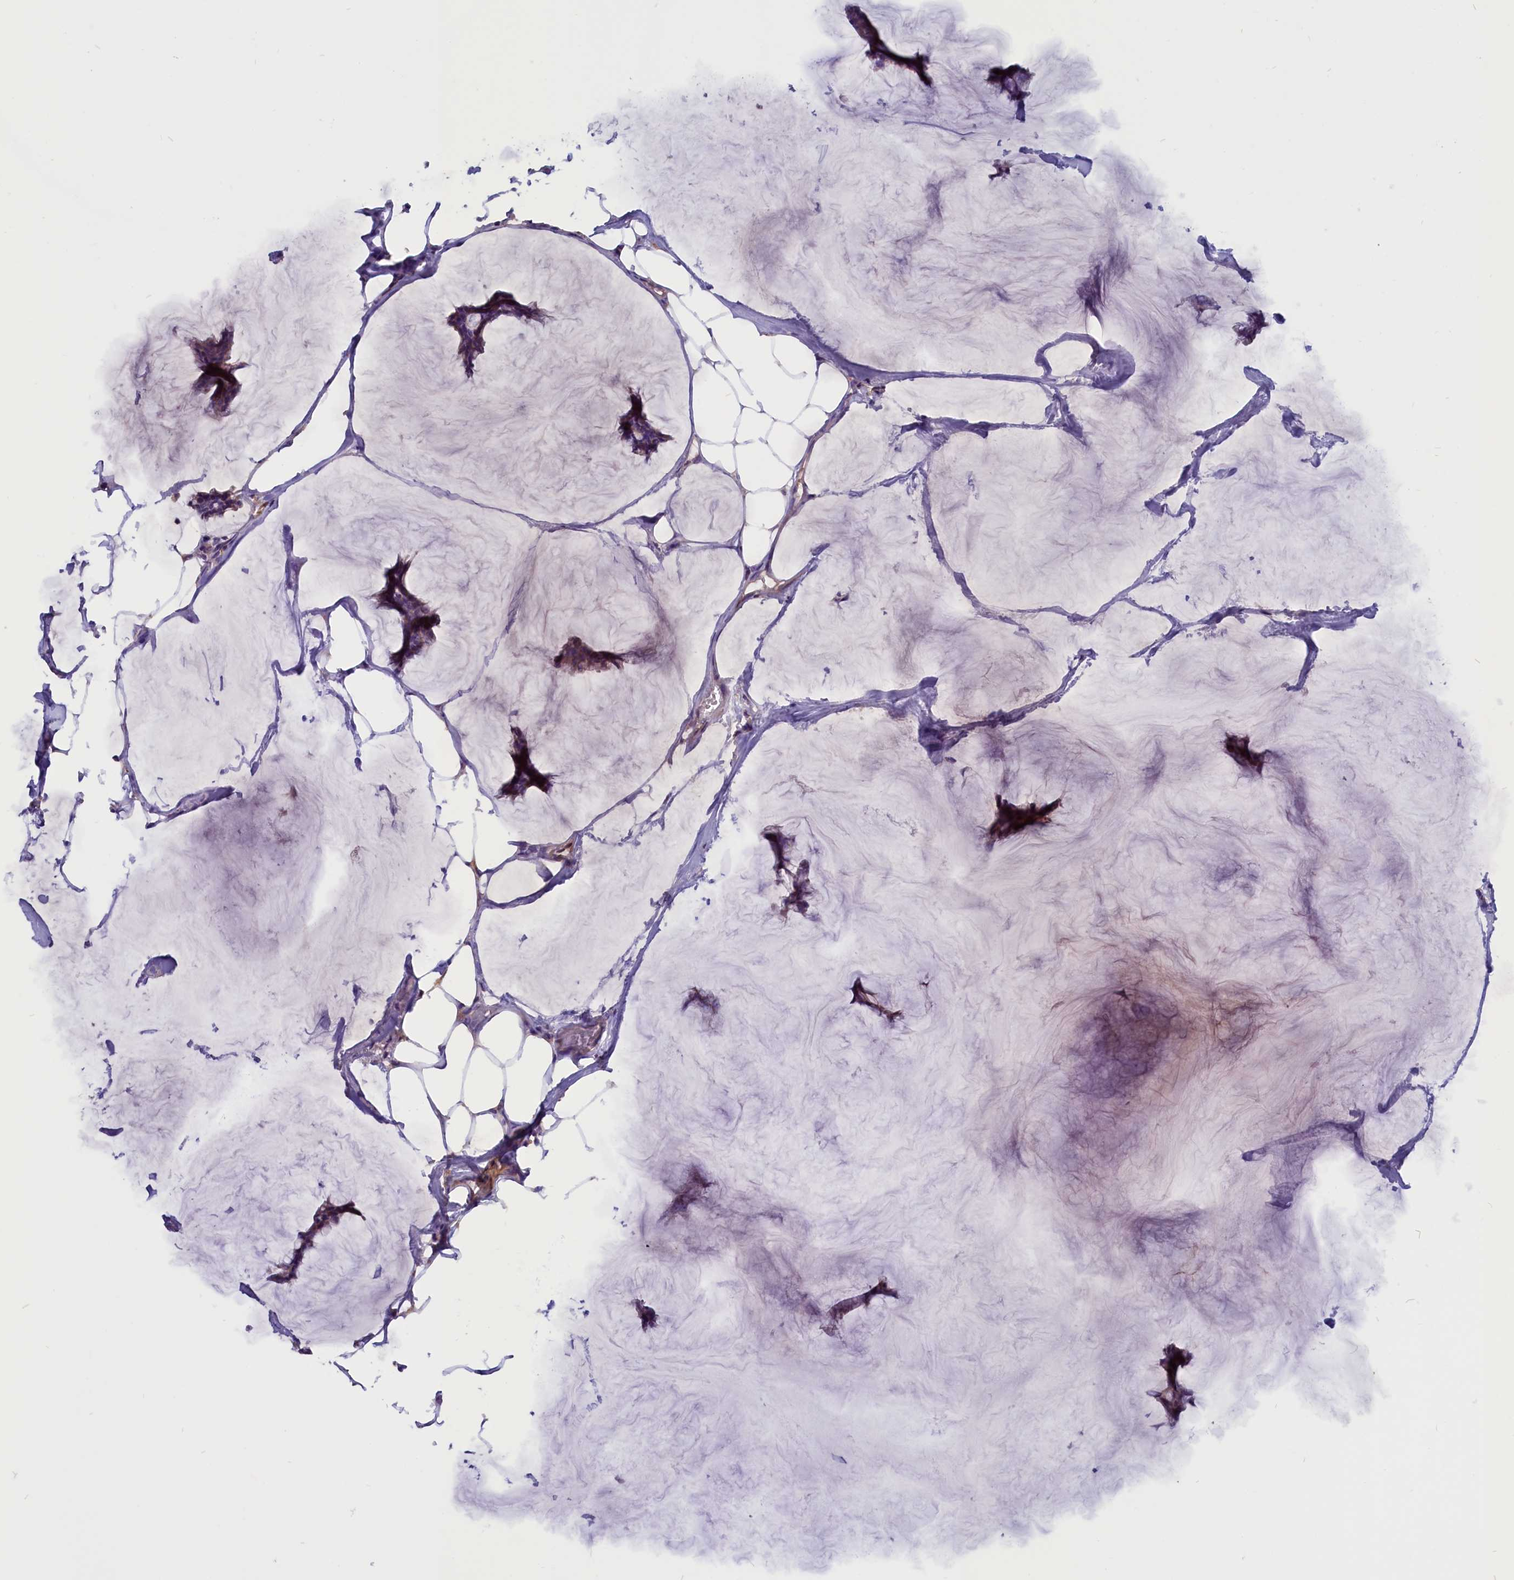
{"staining": {"intensity": "weak", "quantity": "<25%", "location": "cytoplasmic/membranous"}, "tissue": "breast cancer", "cell_type": "Tumor cells", "image_type": "cancer", "snomed": [{"axis": "morphology", "description": "Duct carcinoma"}, {"axis": "topography", "description": "Breast"}], "caption": "Immunohistochemistry of breast invasive ductal carcinoma exhibits no expression in tumor cells. (DAB (3,3'-diaminobenzidine) immunohistochemistry visualized using brightfield microscopy, high magnification).", "gene": "CCBE1", "patient": {"sex": "female", "age": 93}}